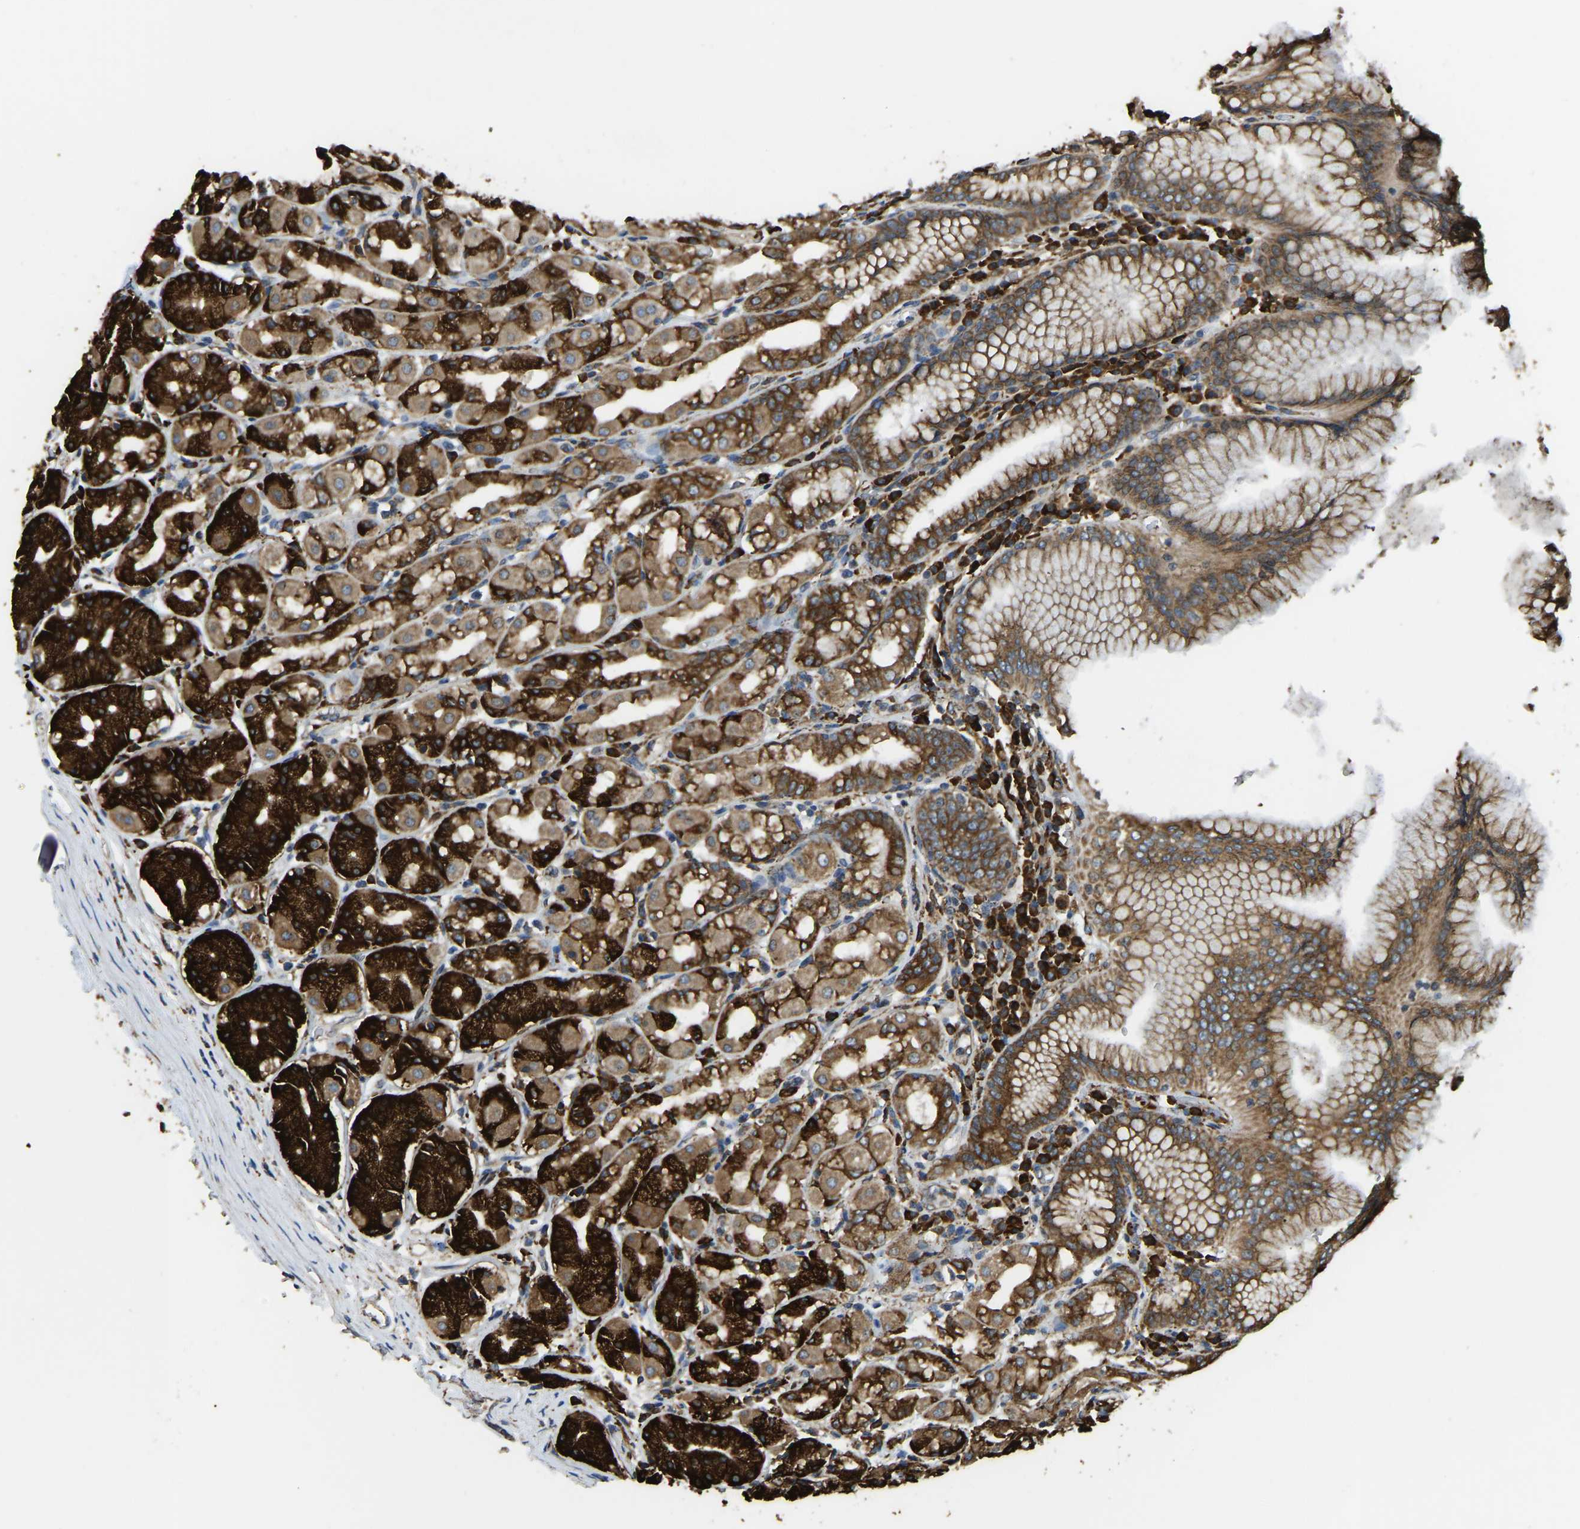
{"staining": {"intensity": "strong", "quantity": ">75%", "location": "cytoplasmic/membranous"}, "tissue": "stomach", "cell_type": "Glandular cells", "image_type": "normal", "snomed": [{"axis": "morphology", "description": "Normal tissue, NOS"}, {"axis": "topography", "description": "Stomach"}, {"axis": "topography", "description": "Stomach, lower"}], "caption": "Glandular cells exhibit high levels of strong cytoplasmic/membranous expression in about >75% of cells in normal human stomach.", "gene": "RNF115", "patient": {"sex": "female", "age": 56}}